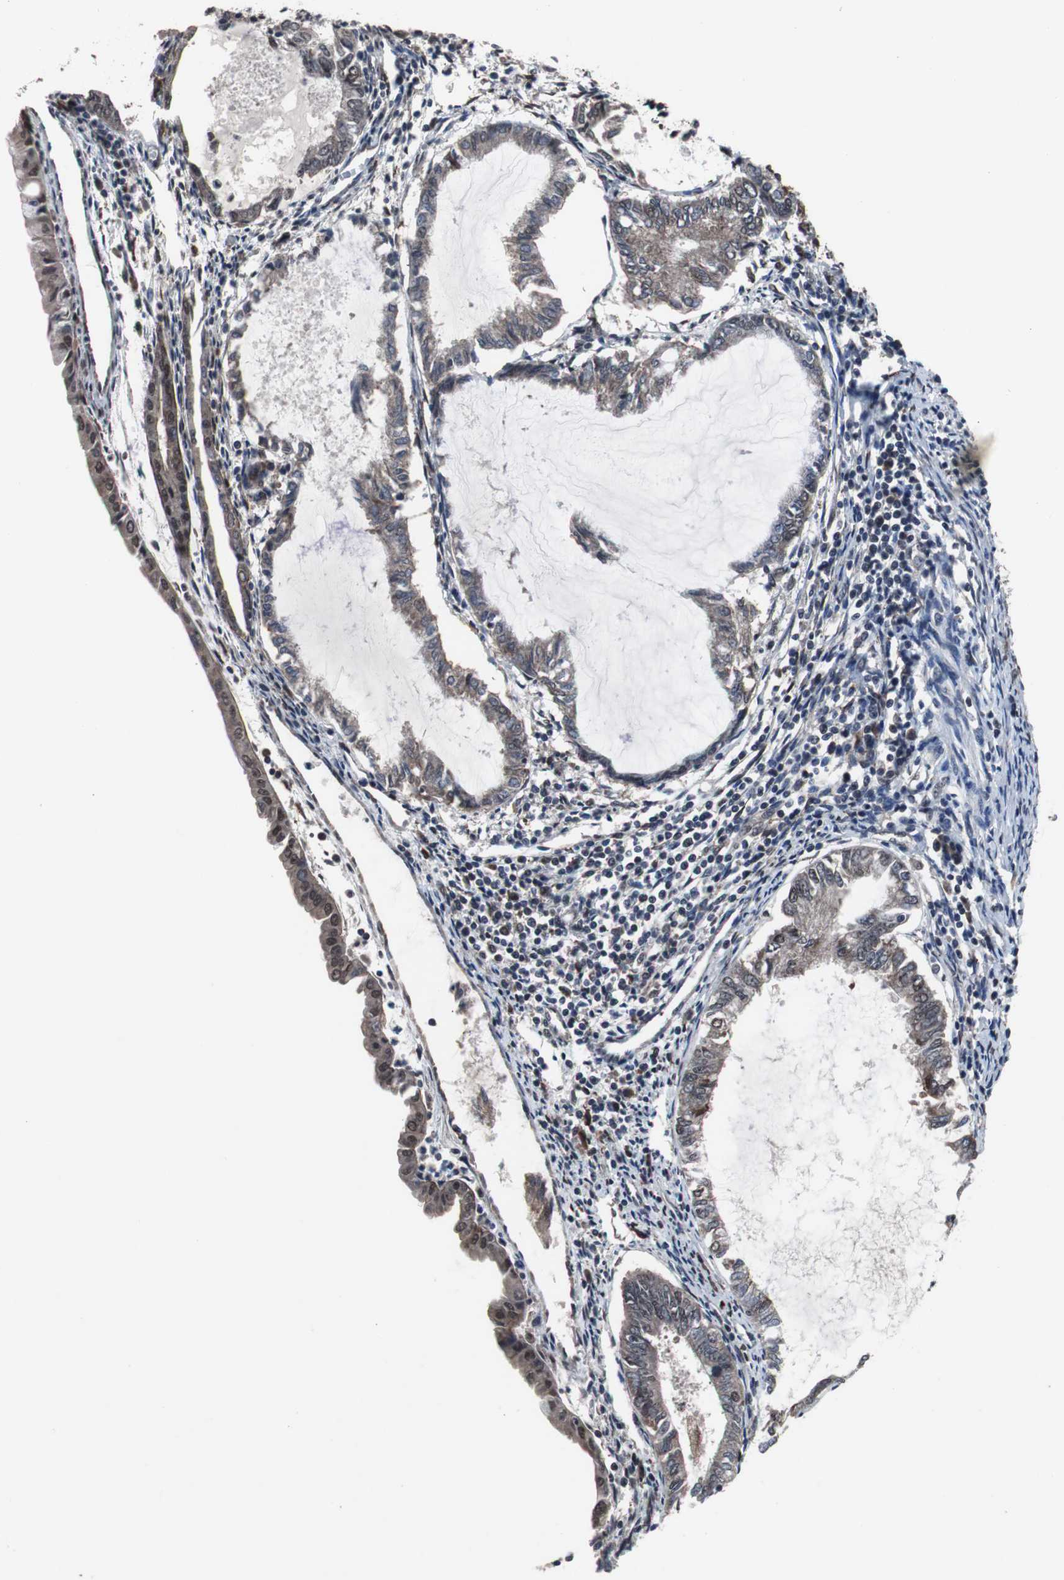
{"staining": {"intensity": "weak", "quantity": "25%-75%", "location": "nuclear"}, "tissue": "endometrial cancer", "cell_type": "Tumor cells", "image_type": "cancer", "snomed": [{"axis": "morphology", "description": "Adenocarcinoma, NOS"}, {"axis": "topography", "description": "Endometrium"}], "caption": "Protein staining reveals weak nuclear staining in about 25%-75% of tumor cells in endometrial adenocarcinoma. The protein is shown in brown color, while the nuclei are stained blue.", "gene": "GTF2F2", "patient": {"sex": "female", "age": 86}}